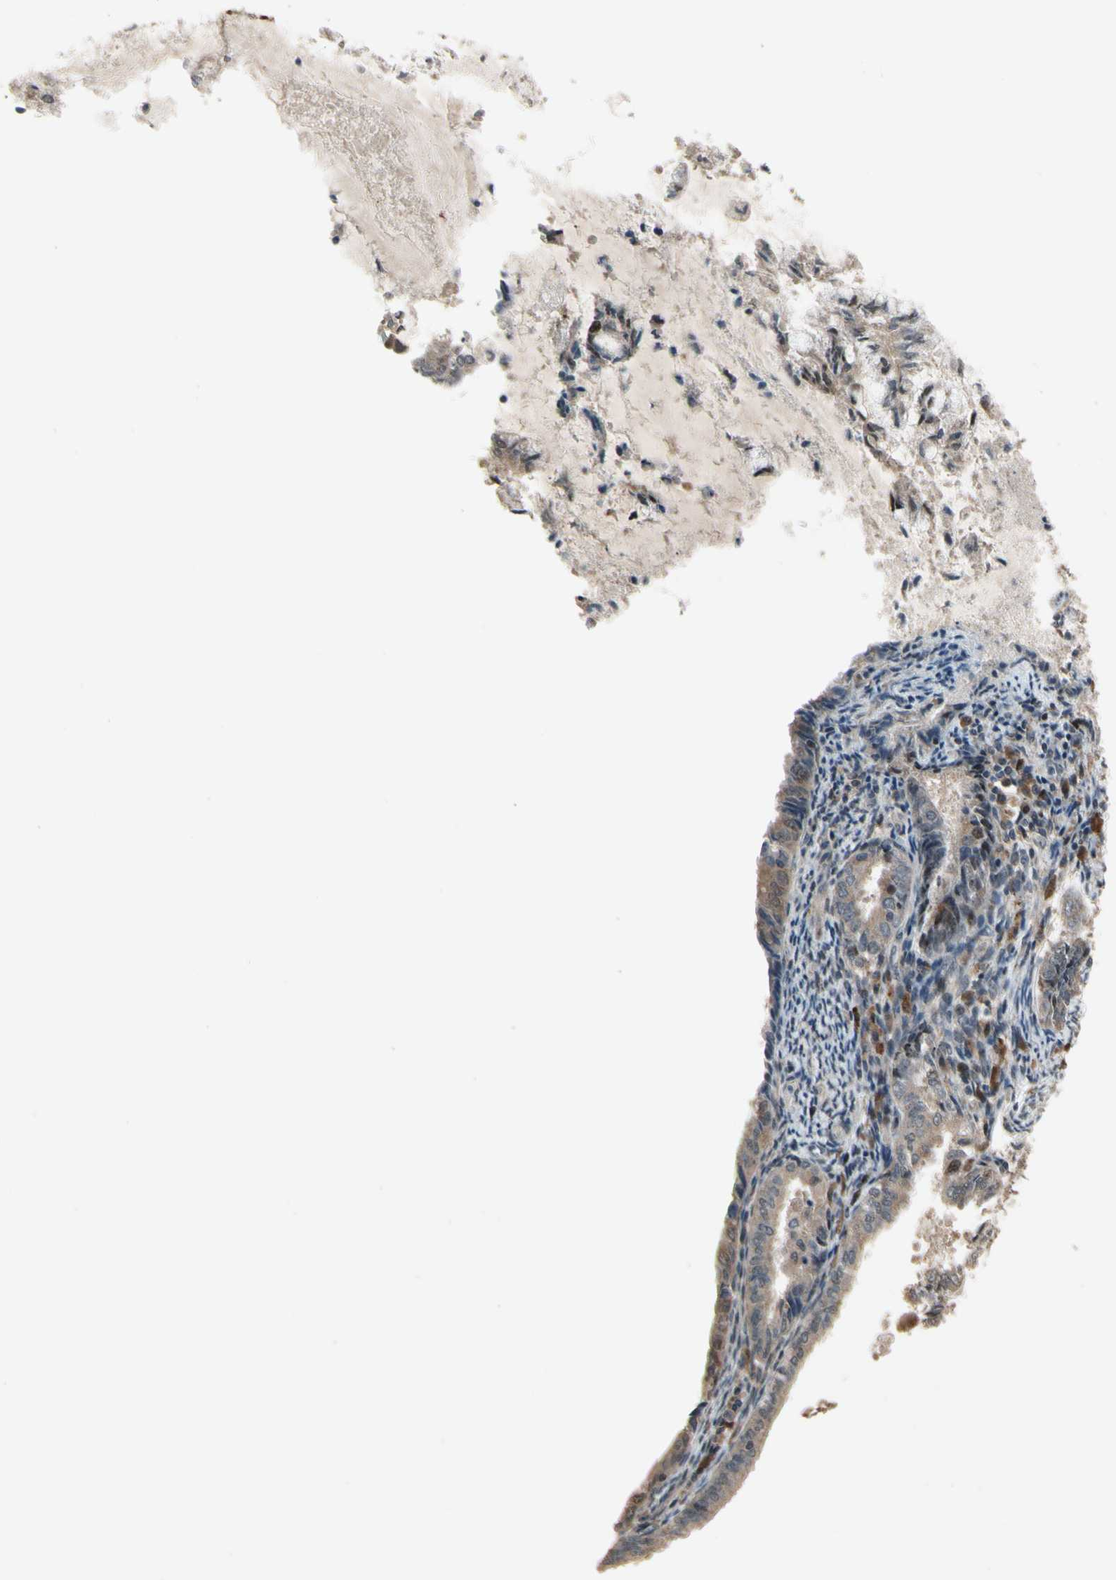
{"staining": {"intensity": "weak", "quantity": ">75%", "location": "cytoplasmic/membranous"}, "tissue": "endometrial cancer", "cell_type": "Tumor cells", "image_type": "cancer", "snomed": [{"axis": "morphology", "description": "Adenocarcinoma, NOS"}, {"axis": "topography", "description": "Endometrium"}], "caption": "Tumor cells show low levels of weak cytoplasmic/membranous positivity in about >75% of cells in adenocarcinoma (endometrial).", "gene": "CSF1R", "patient": {"sex": "female", "age": 86}}